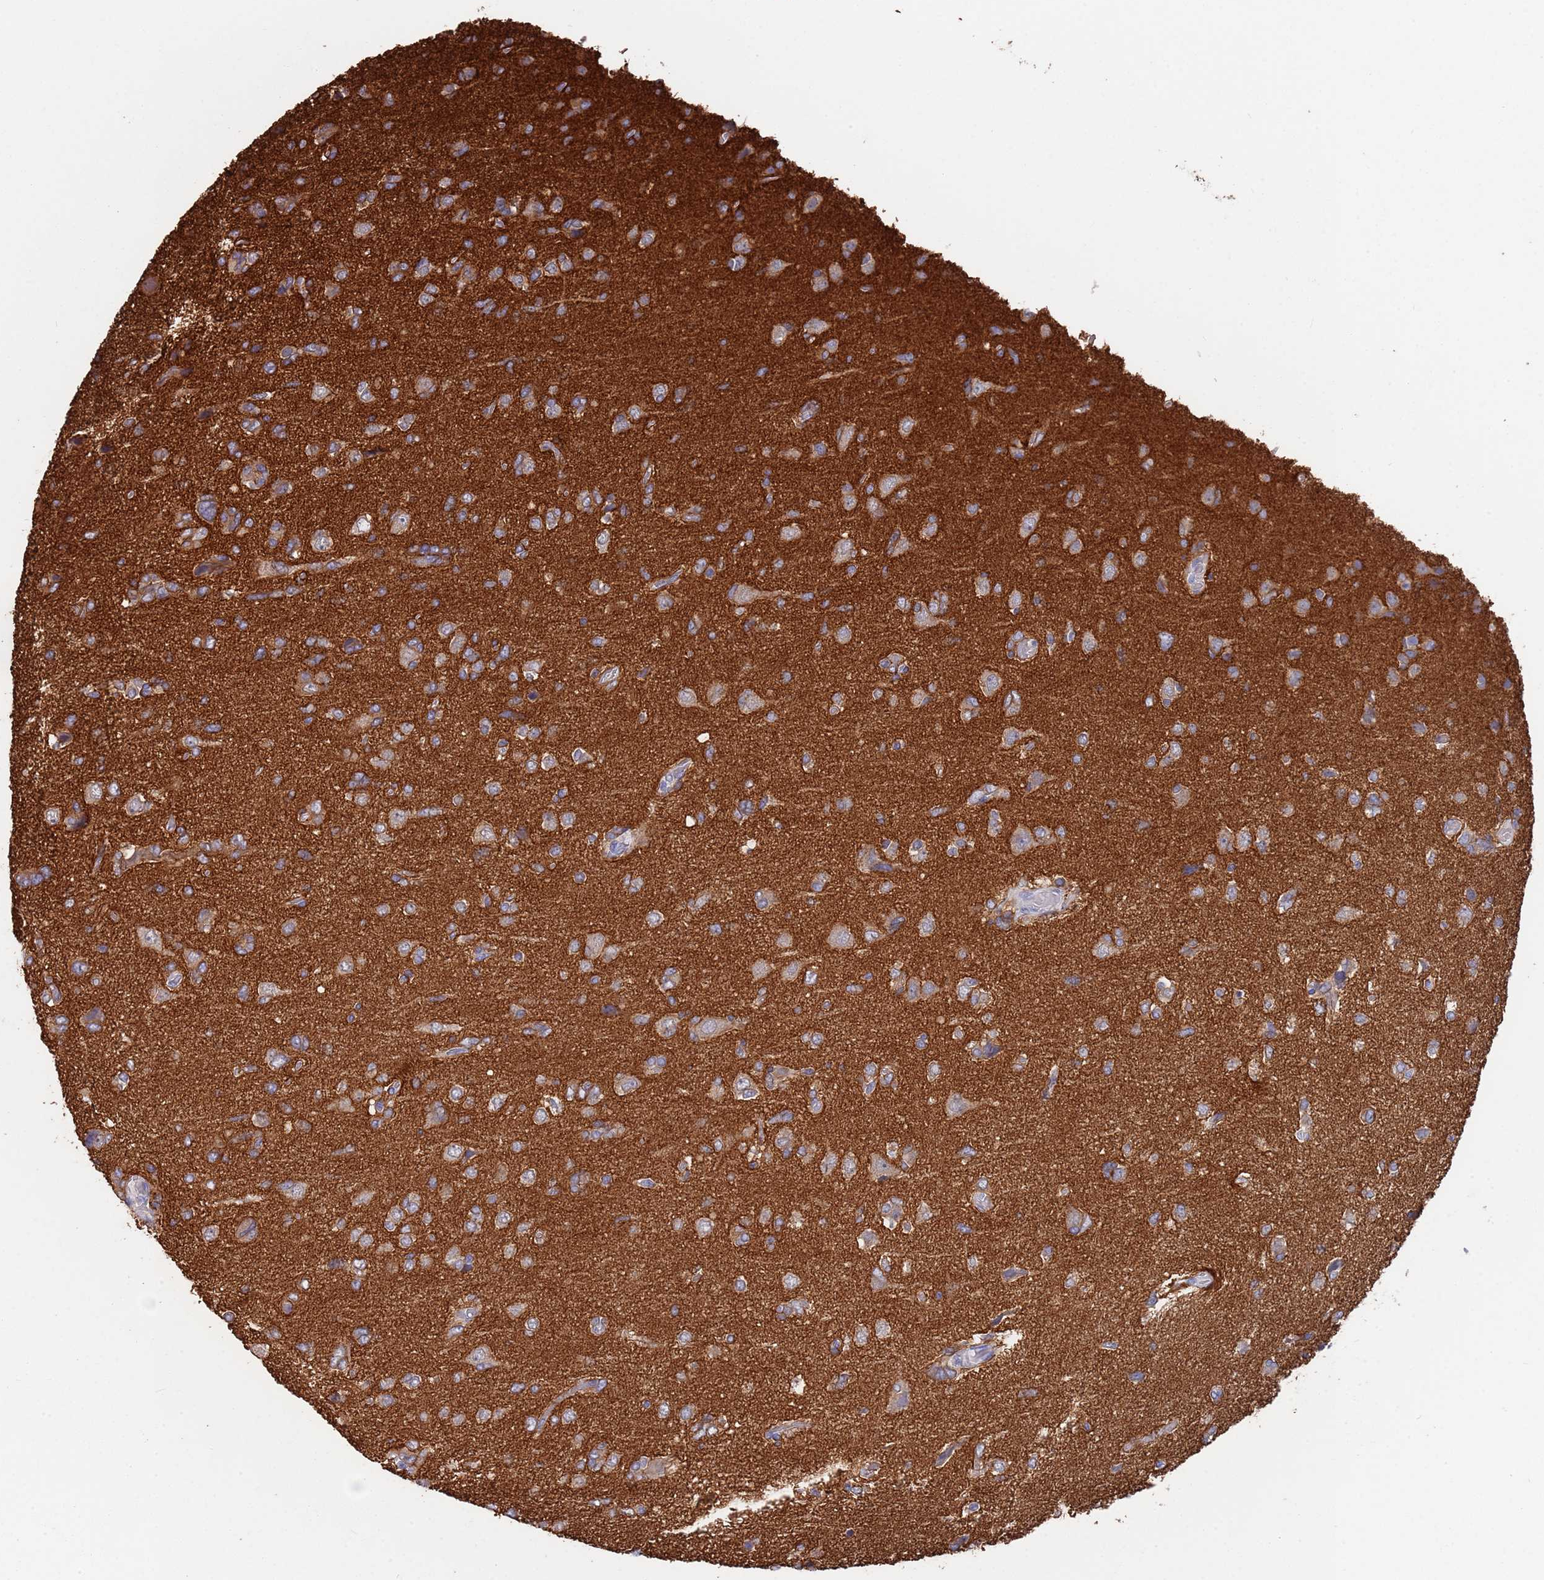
{"staining": {"intensity": "moderate", "quantity": "25%-75%", "location": "cytoplasmic/membranous"}, "tissue": "glioma", "cell_type": "Tumor cells", "image_type": "cancer", "snomed": [{"axis": "morphology", "description": "Glioma, malignant, High grade"}, {"axis": "topography", "description": "Brain"}], "caption": "Tumor cells display medium levels of moderate cytoplasmic/membranous staining in approximately 25%-75% of cells in glioma.", "gene": "ANK2", "patient": {"sex": "female", "age": 59}}